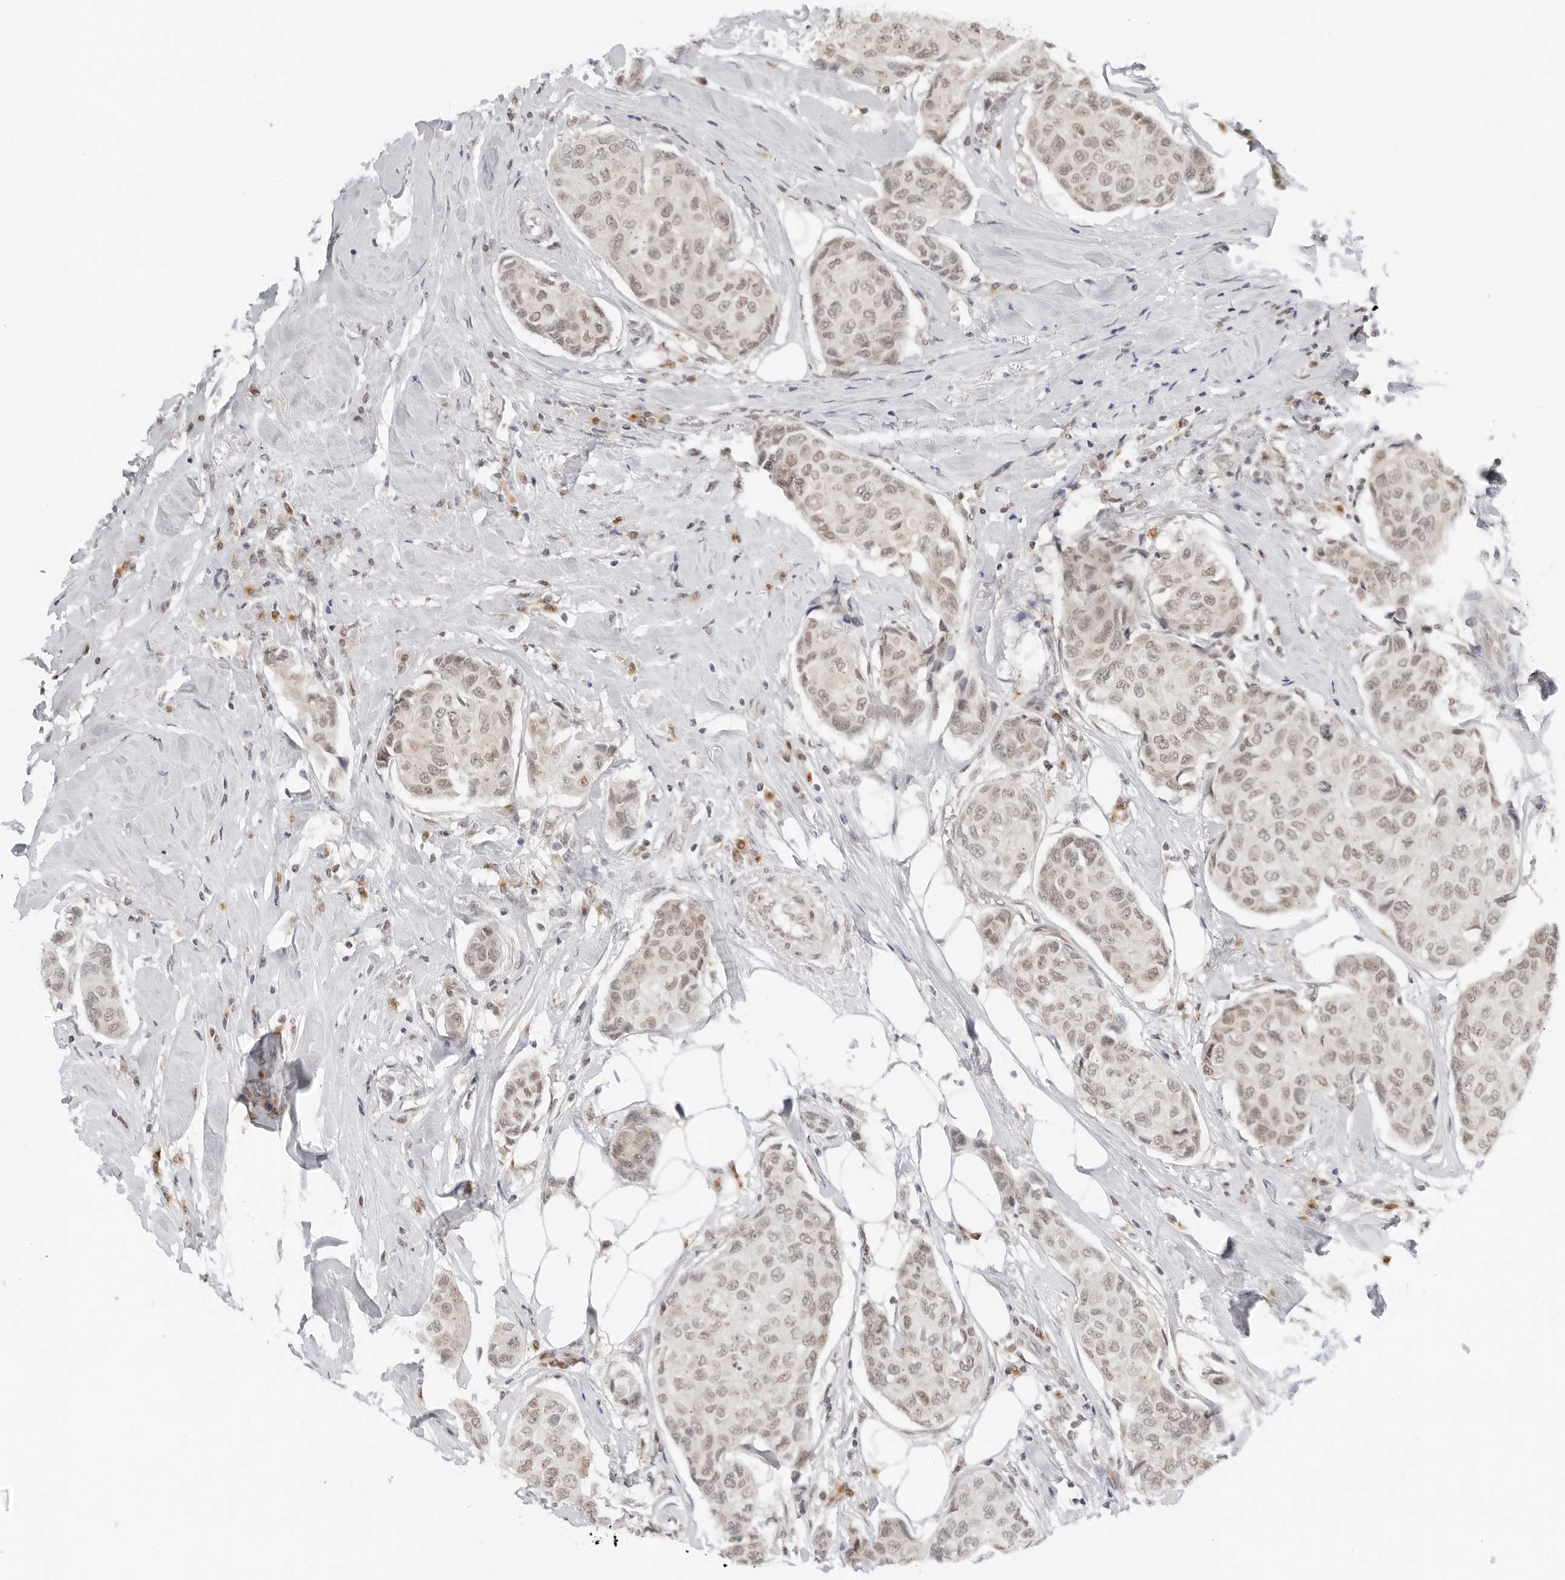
{"staining": {"intensity": "weak", "quantity": ">75%", "location": "nuclear"}, "tissue": "breast cancer", "cell_type": "Tumor cells", "image_type": "cancer", "snomed": [{"axis": "morphology", "description": "Duct carcinoma"}, {"axis": "topography", "description": "Breast"}], "caption": "Protein analysis of infiltrating ductal carcinoma (breast) tissue shows weak nuclear expression in about >75% of tumor cells.", "gene": "TOX4", "patient": {"sex": "female", "age": 80}}